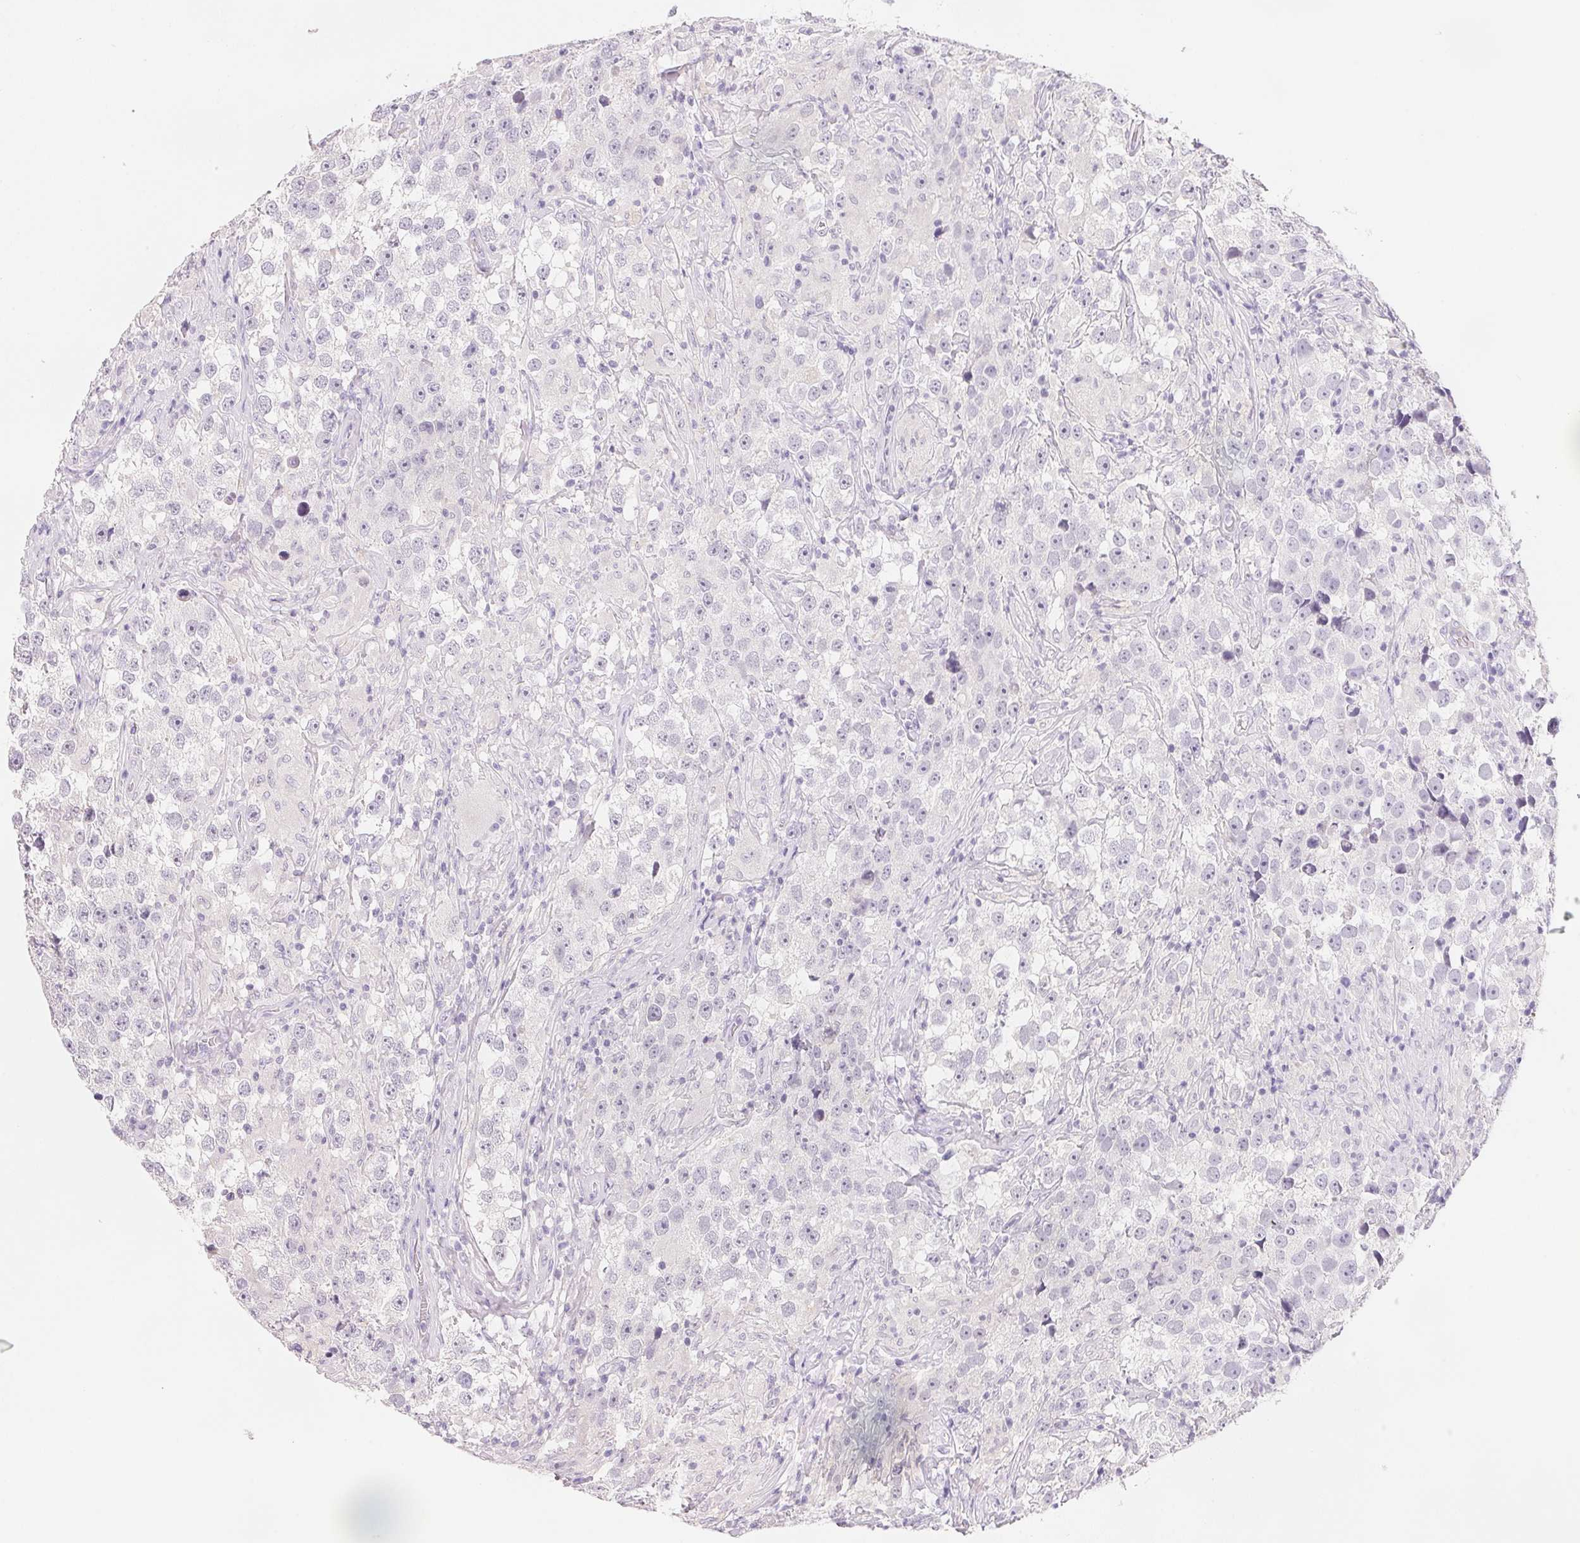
{"staining": {"intensity": "negative", "quantity": "none", "location": "none"}, "tissue": "testis cancer", "cell_type": "Tumor cells", "image_type": "cancer", "snomed": [{"axis": "morphology", "description": "Seminoma, NOS"}, {"axis": "topography", "description": "Testis"}], "caption": "Histopathology image shows no protein expression in tumor cells of testis cancer (seminoma) tissue. (Brightfield microscopy of DAB (3,3'-diaminobenzidine) immunohistochemistry (IHC) at high magnification).", "gene": "MCOLN3", "patient": {"sex": "male", "age": 46}}